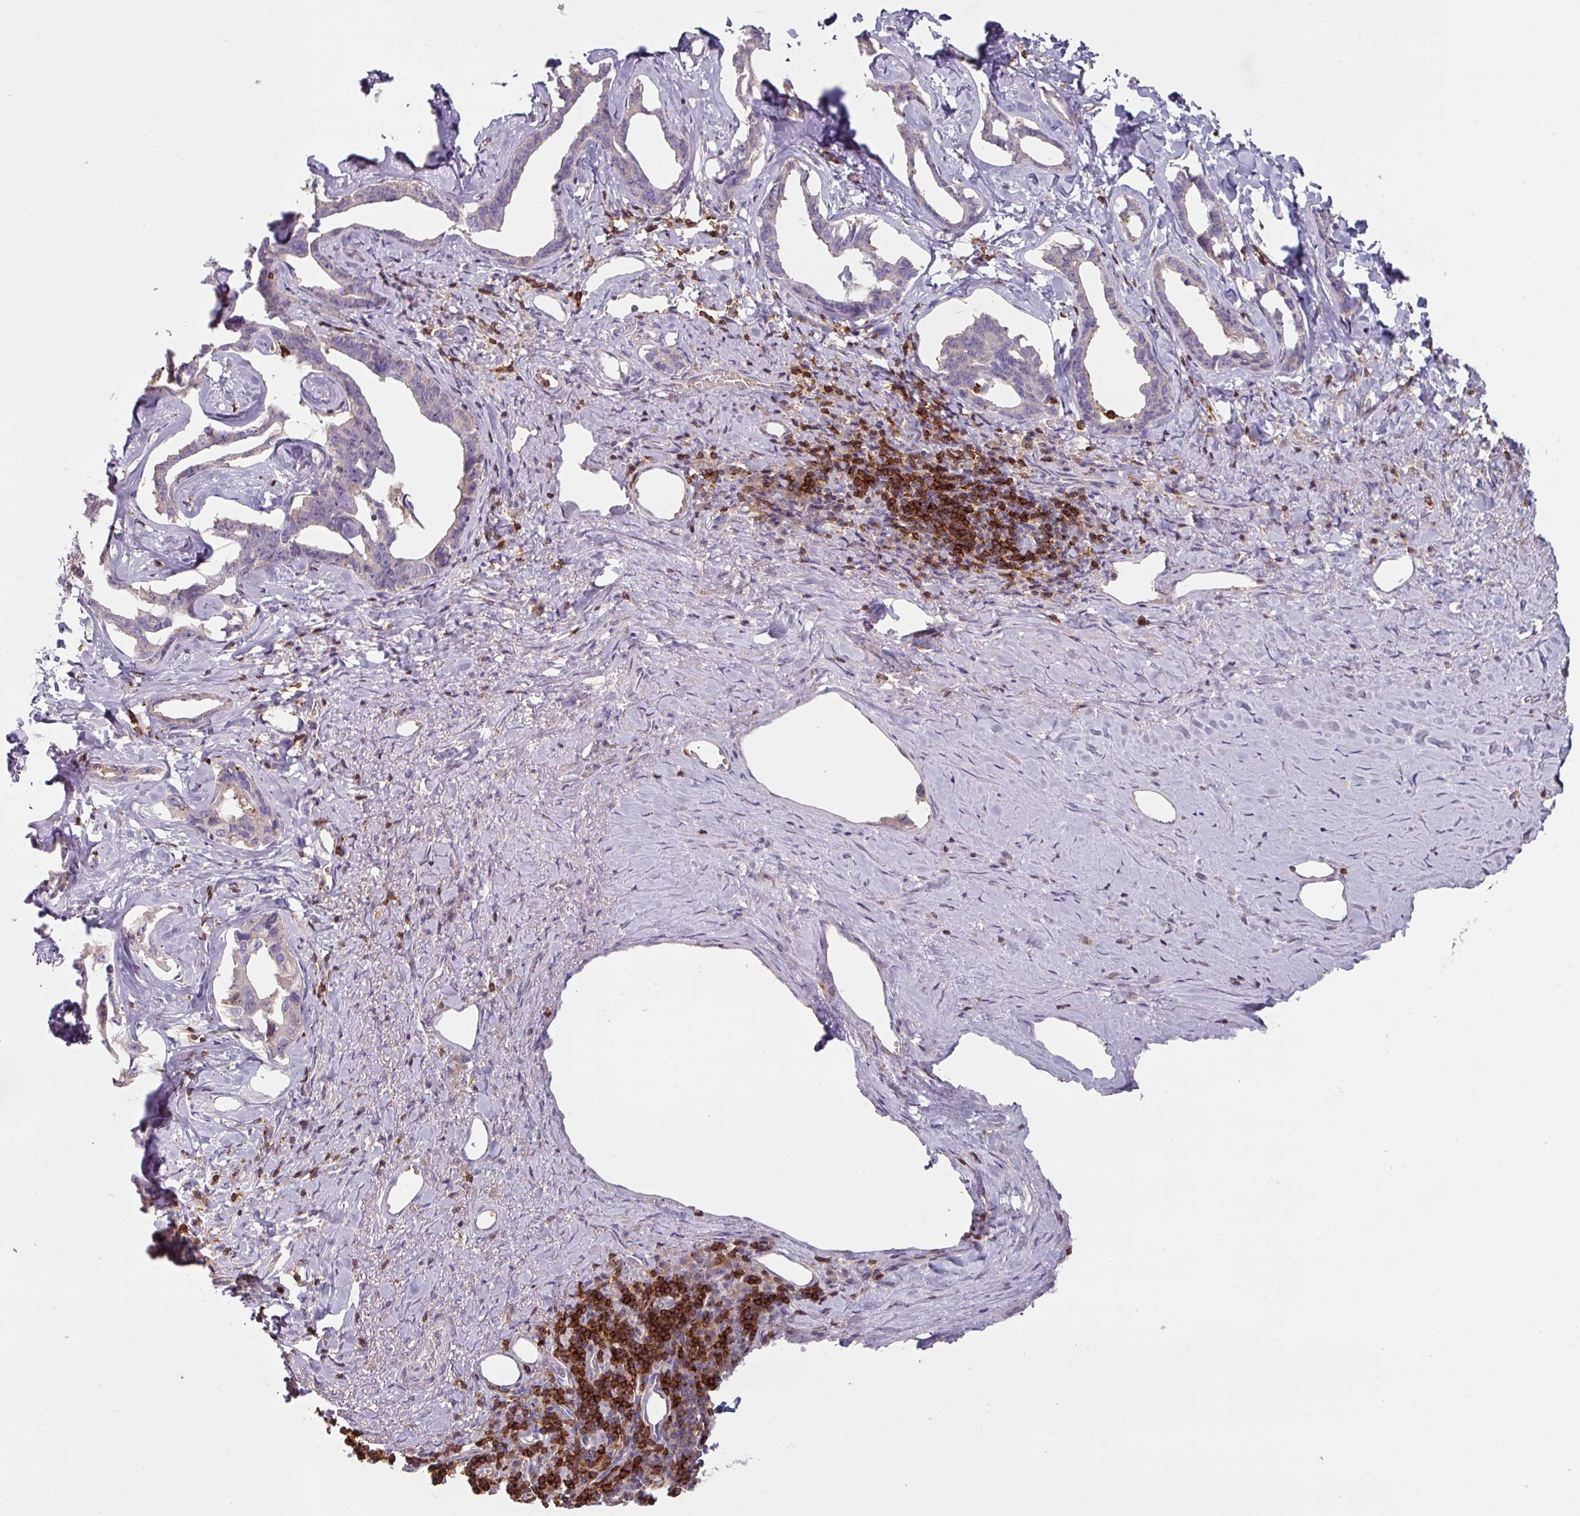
{"staining": {"intensity": "negative", "quantity": "none", "location": "none"}, "tissue": "liver cancer", "cell_type": "Tumor cells", "image_type": "cancer", "snomed": [{"axis": "morphology", "description": "Cholangiocarcinoma"}, {"axis": "topography", "description": "Liver"}], "caption": "A high-resolution micrograph shows IHC staining of liver cancer (cholangiocarcinoma), which displays no significant positivity in tumor cells.", "gene": "CD3G", "patient": {"sex": "male", "age": 59}}